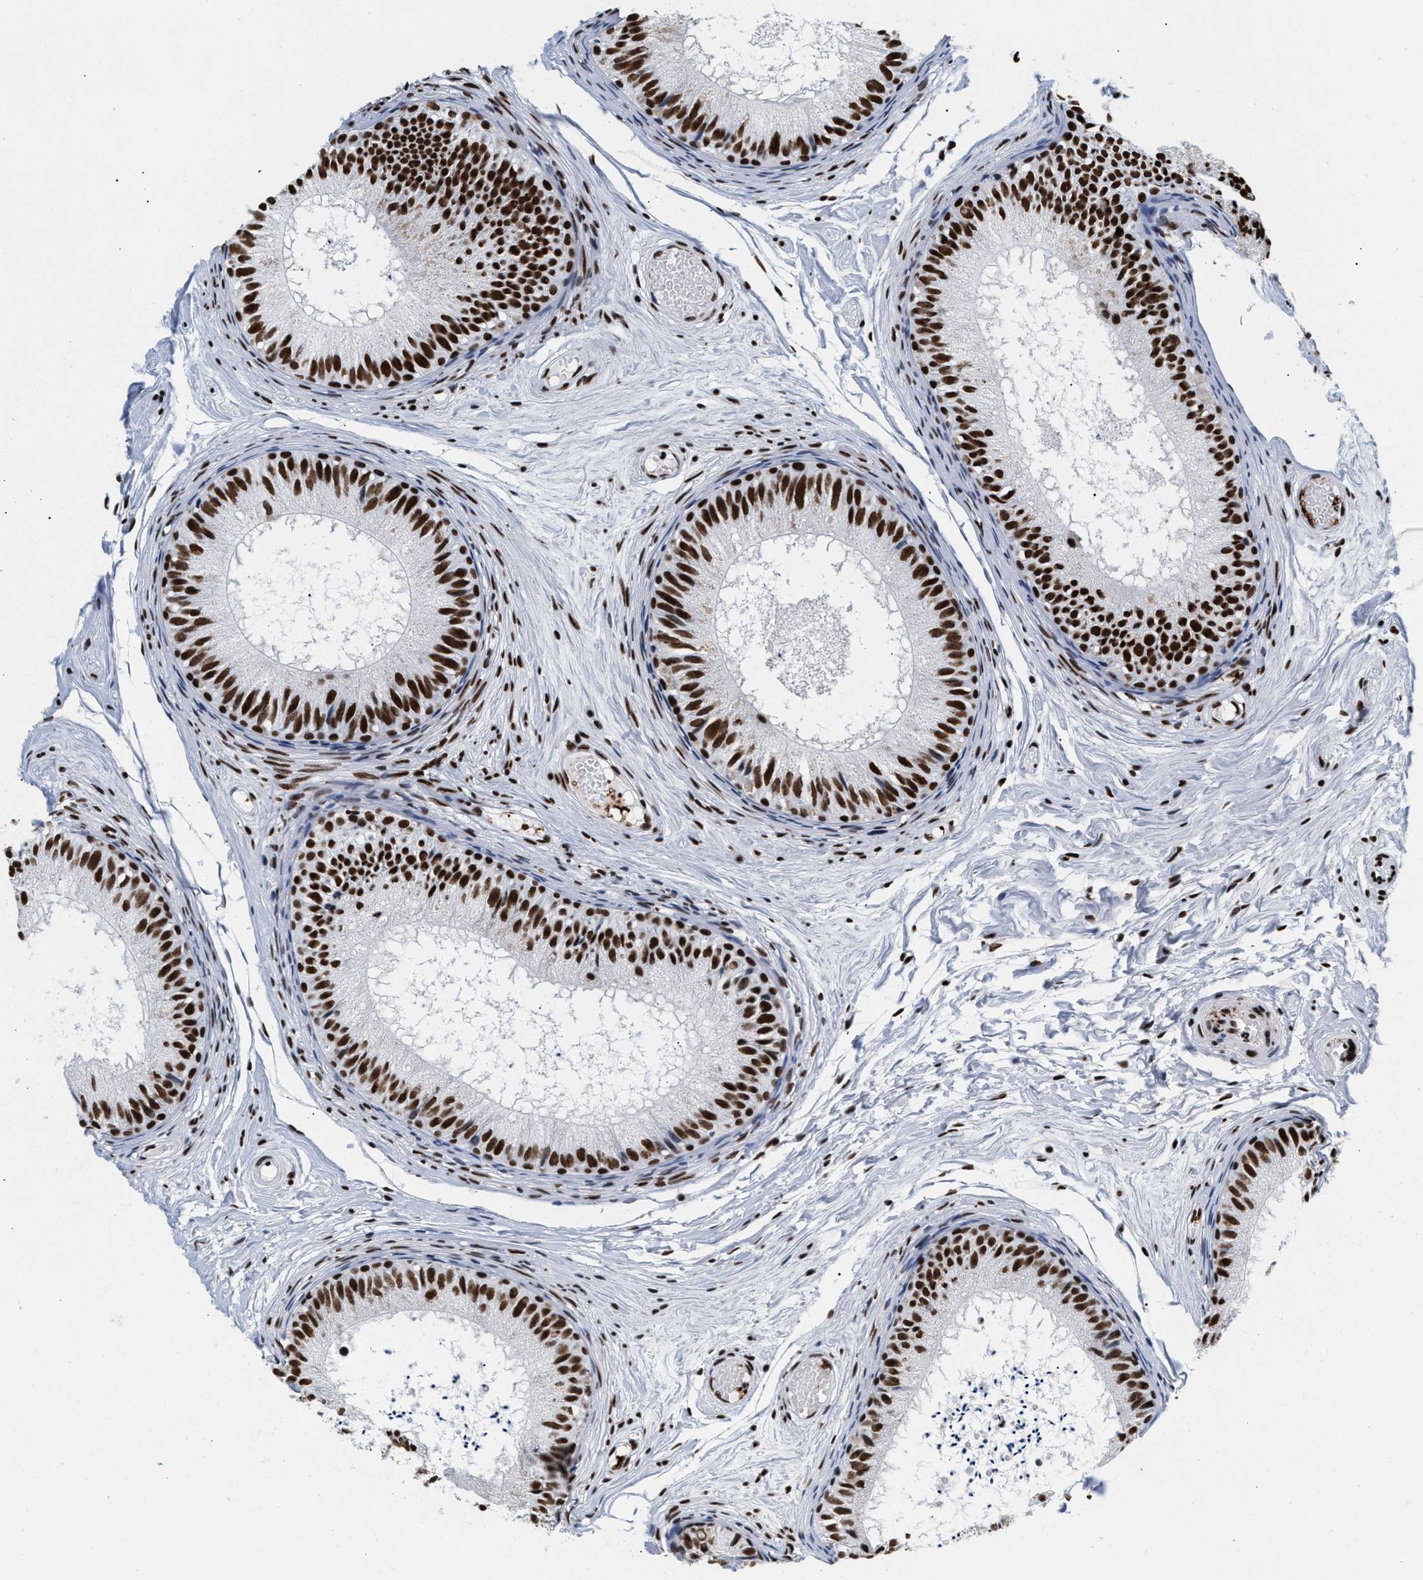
{"staining": {"intensity": "strong", "quantity": ">75%", "location": "nuclear"}, "tissue": "epididymis", "cell_type": "Glandular cells", "image_type": "normal", "snomed": [{"axis": "morphology", "description": "Normal tissue, NOS"}, {"axis": "topography", "description": "Epididymis"}], "caption": "This micrograph exhibits normal epididymis stained with IHC to label a protein in brown. The nuclear of glandular cells show strong positivity for the protein. Nuclei are counter-stained blue.", "gene": "RAD21", "patient": {"sex": "male", "age": 46}}